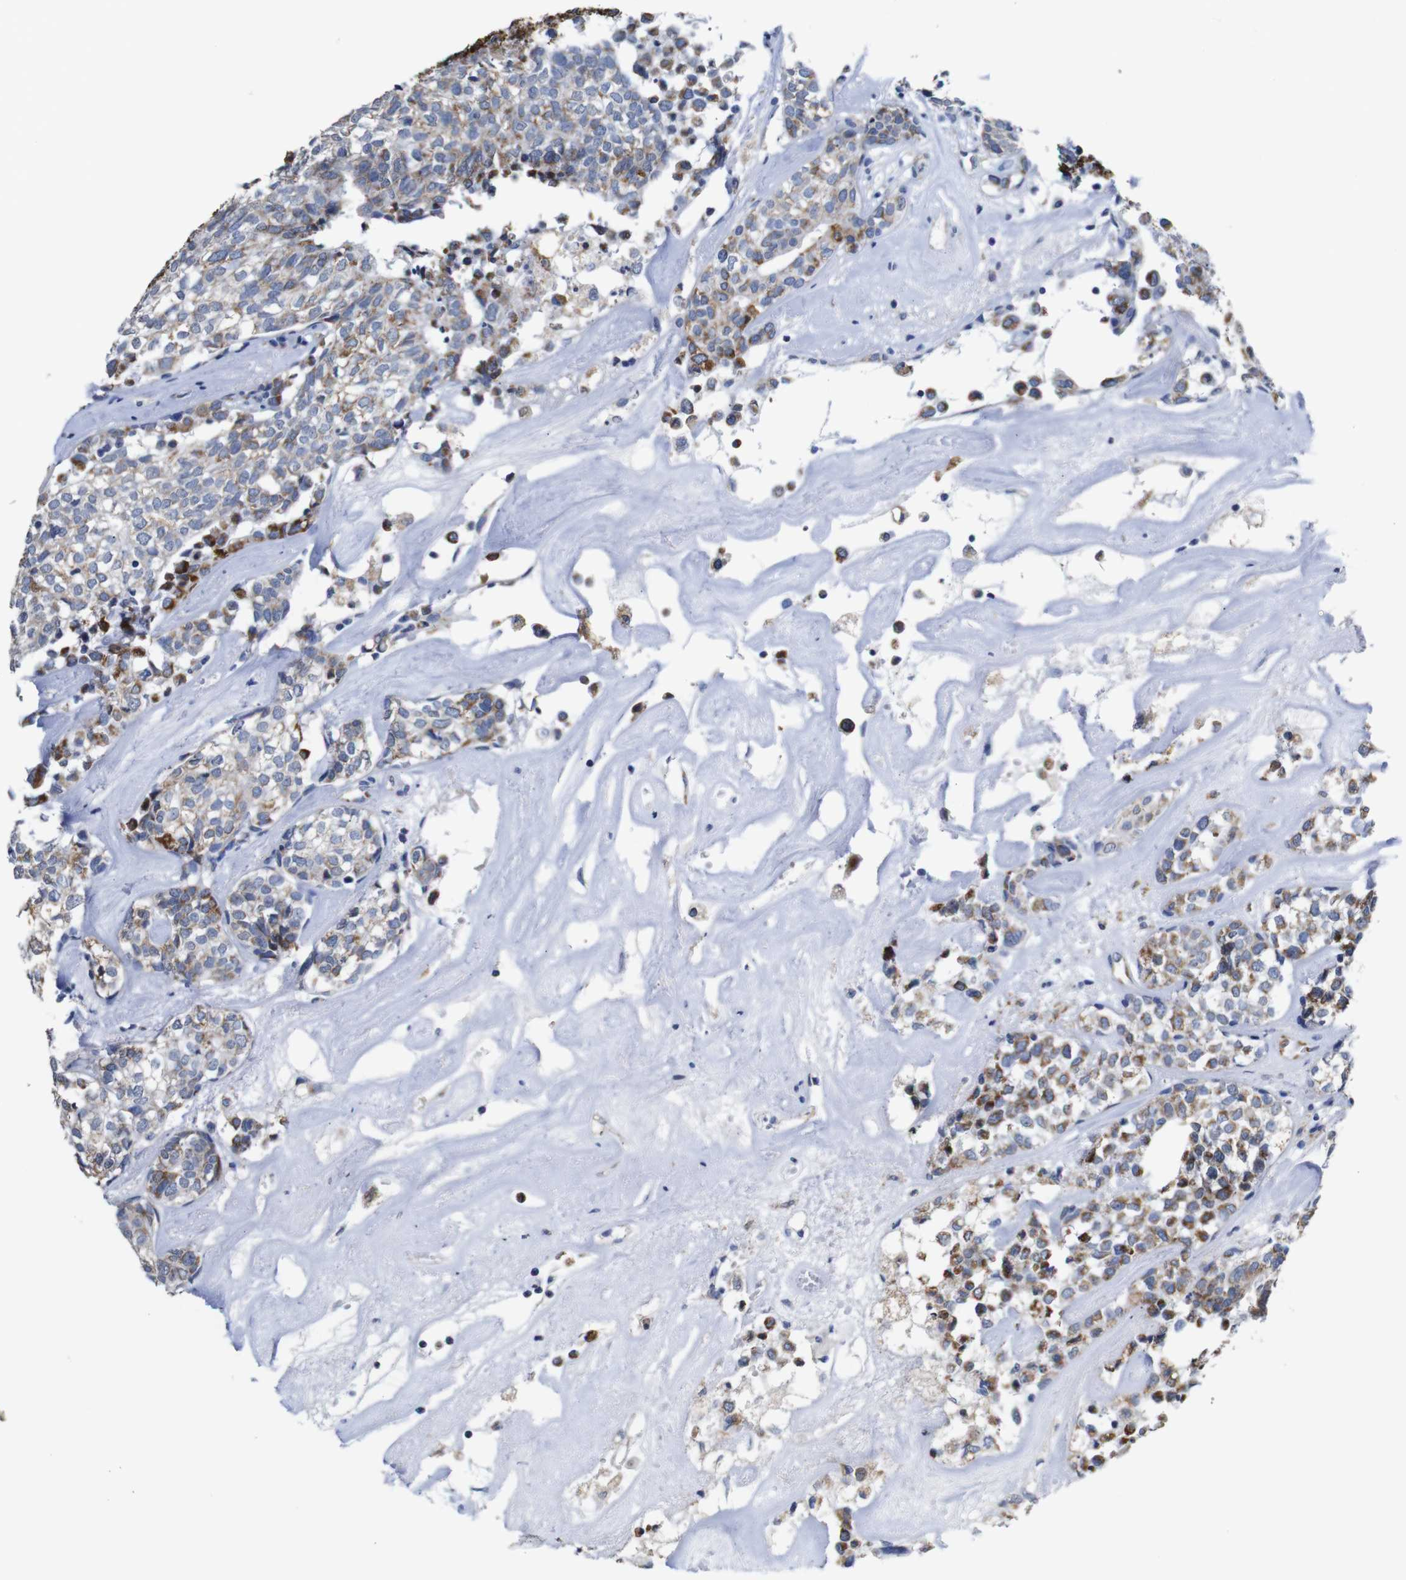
{"staining": {"intensity": "moderate", "quantity": "25%-75%", "location": "cytoplasmic/membranous"}, "tissue": "head and neck cancer", "cell_type": "Tumor cells", "image_type": "cancer", "snomed": [{"axis": "morphology", "description": "Adenocarcinoma, NOS"}, {"axis": "topography", "description": "Salivary gland"}, {"axis": "topography", "description": "Head-Neck"}], "caption": "The histopathology image displays immunohistochemical staining of head and neck cancer. There is moderate cytoplasmic/membranous expression is identified in about 25%-75% of tumor cells.", "gene": "MAOA", "patient": {"sex": "female", "age": 65}}